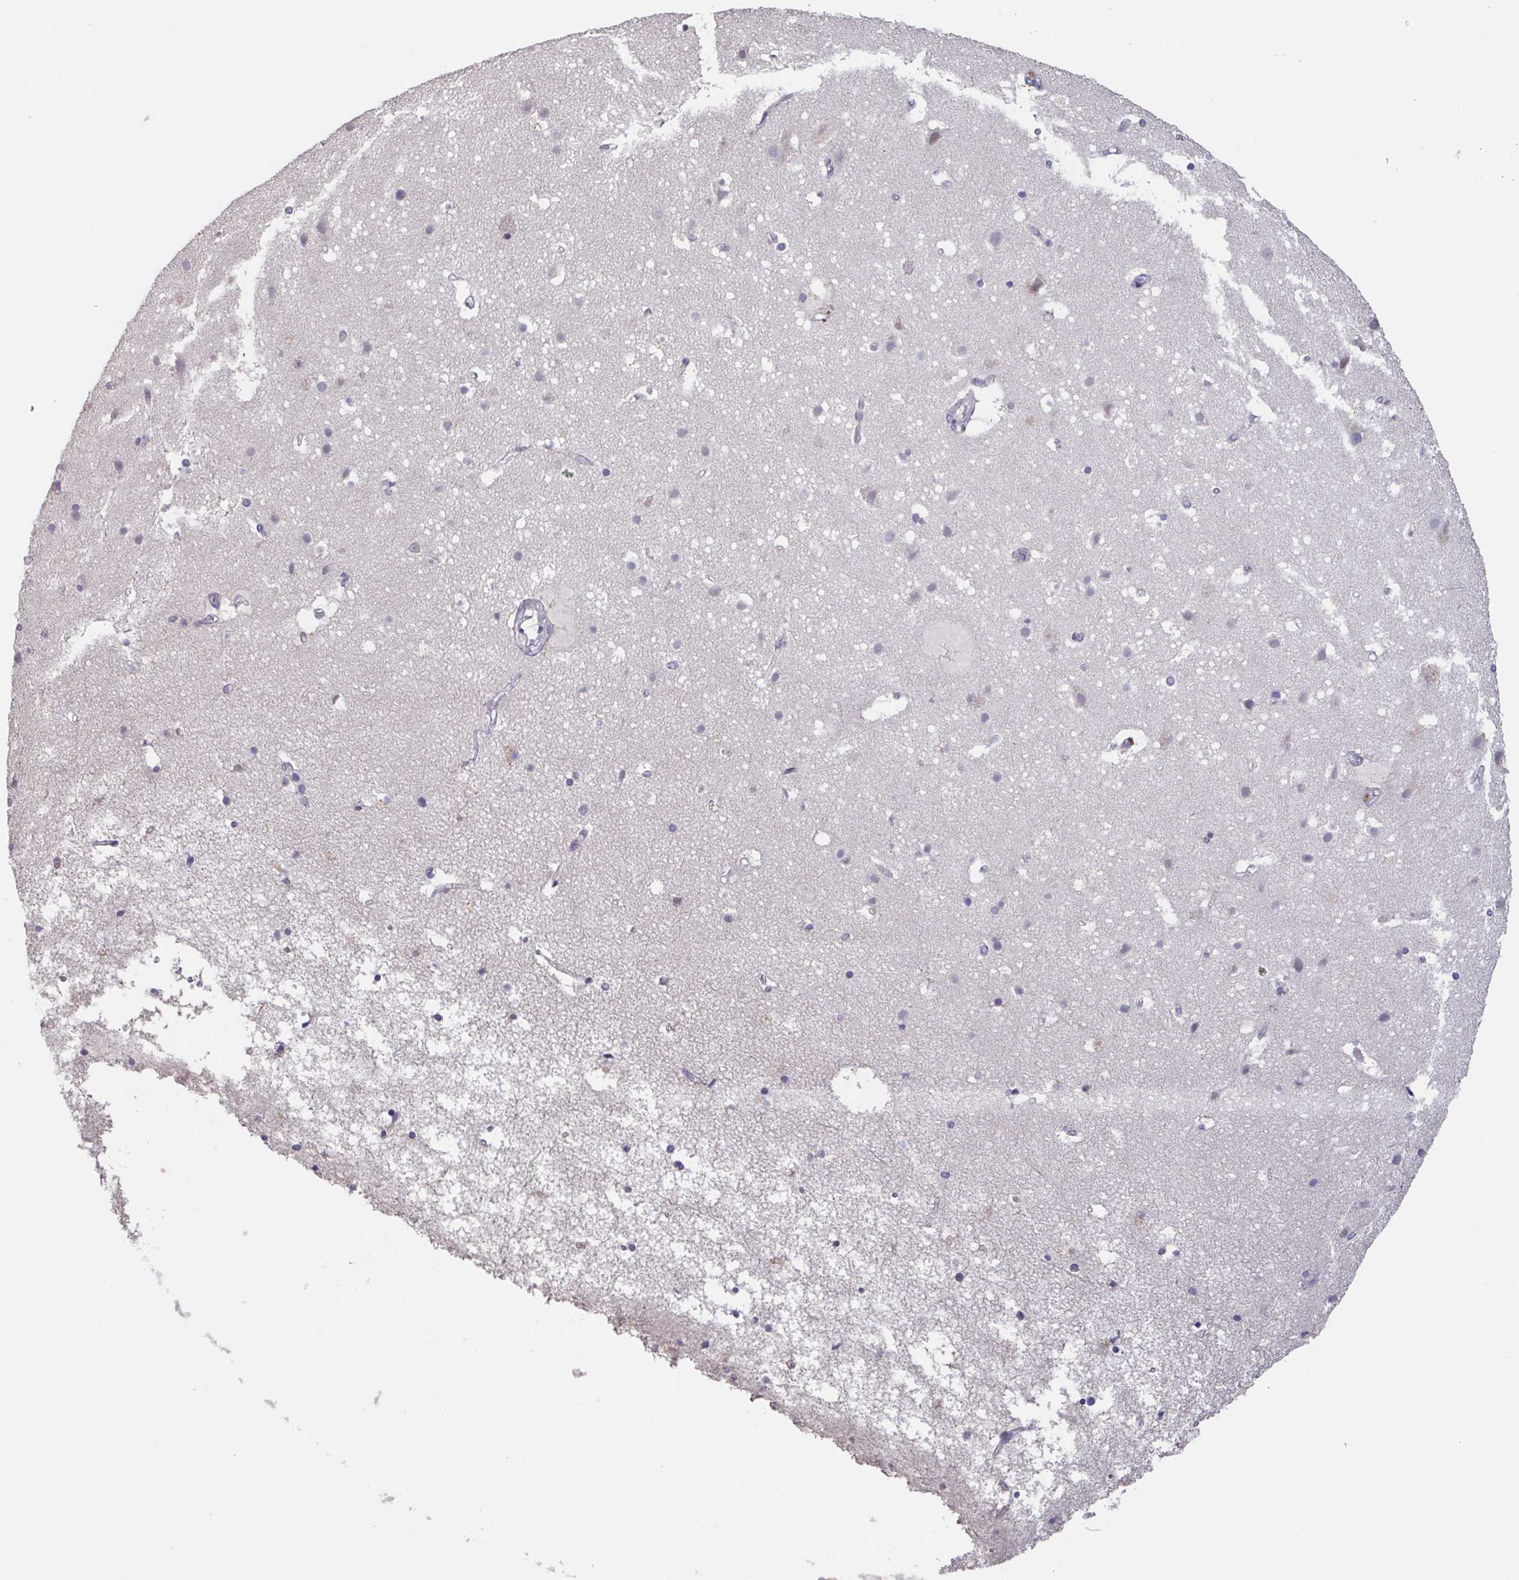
{"staining": {"intensity": "negative", "quantity": "none", "location": "none"}, "tissue": "cerebral cortex", "cell_type": "Endothelial cells", "image_type": "normal", "snomed": [{"axis": "morphology", "description": "Normal tissue, NOS"}, {"axis": "topography", "description": "Cerebral cortex"}], "caption": "A high-resolution micrograph shows immunohistochemistry (IHC) staining of benign cerebral cortex, which demonstrates no significant expression in endothelial cells.", "gene": "GHRL", "patient": {"sex": "female", "age": 52}}